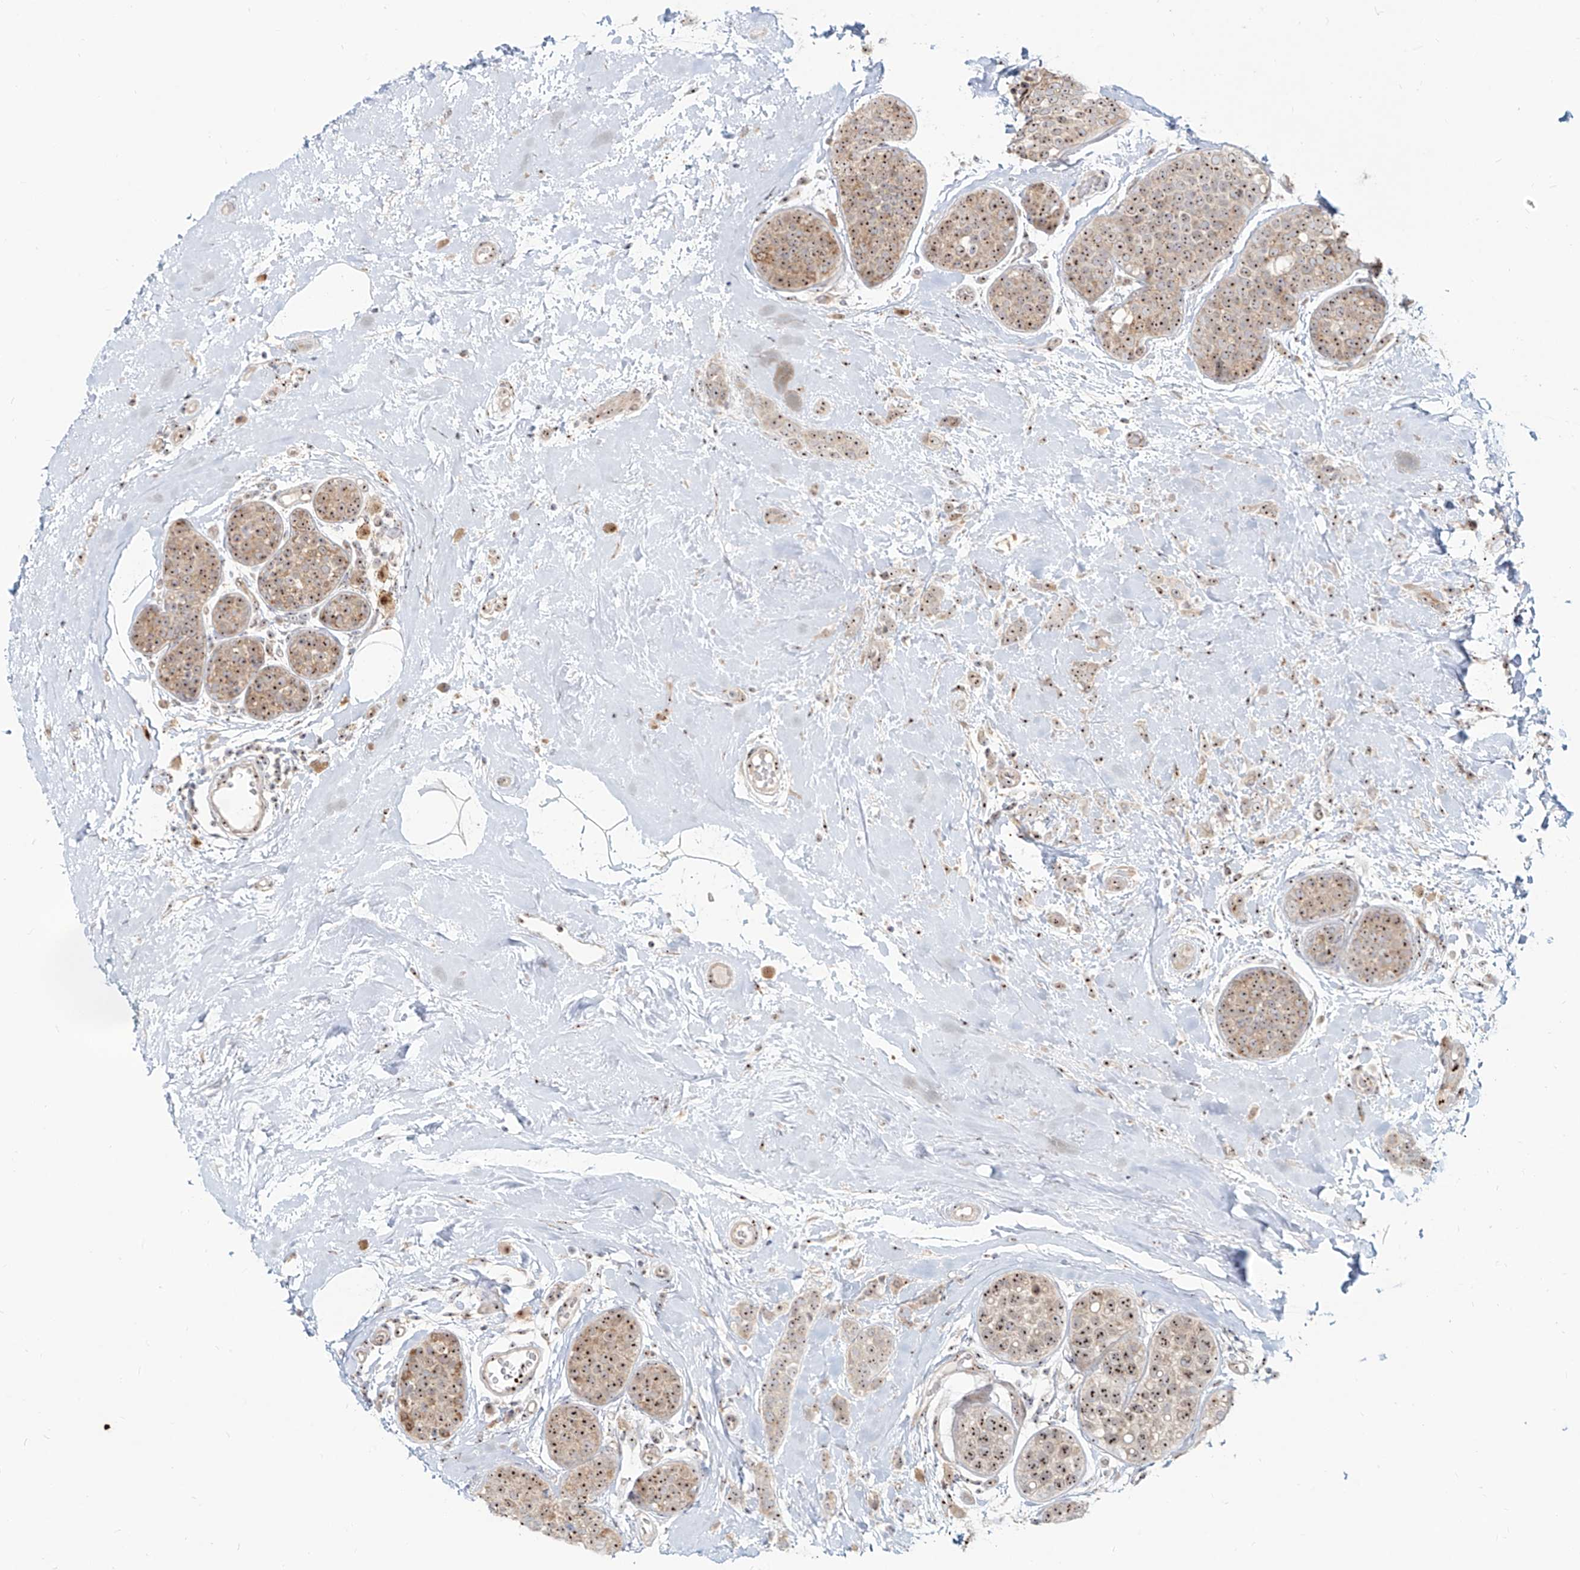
{"staining": {"intensity": "moderate", "quantity": ">75%", "location": "nuclear"}, "tissue": "breast cancer", "cell_type": "Tumor cells", "image_type": "cancer", "snomed": [{"axis": "morphology", "description": "Lobular carcinoma, in situ"}, {"axis": "morphology", "description": "Lobular carcinoma"}, {"axis": "topography", "description": "Breast"}], "caption": "This image reveals immunohistochemistry (IHC) staining of lobular carcinoma in situ (breast), with medium moderate nuclear staining in approximately >75% of tumor cells.", "gene": "BYSL", "patient": {"sex": "female", "age": 41}}